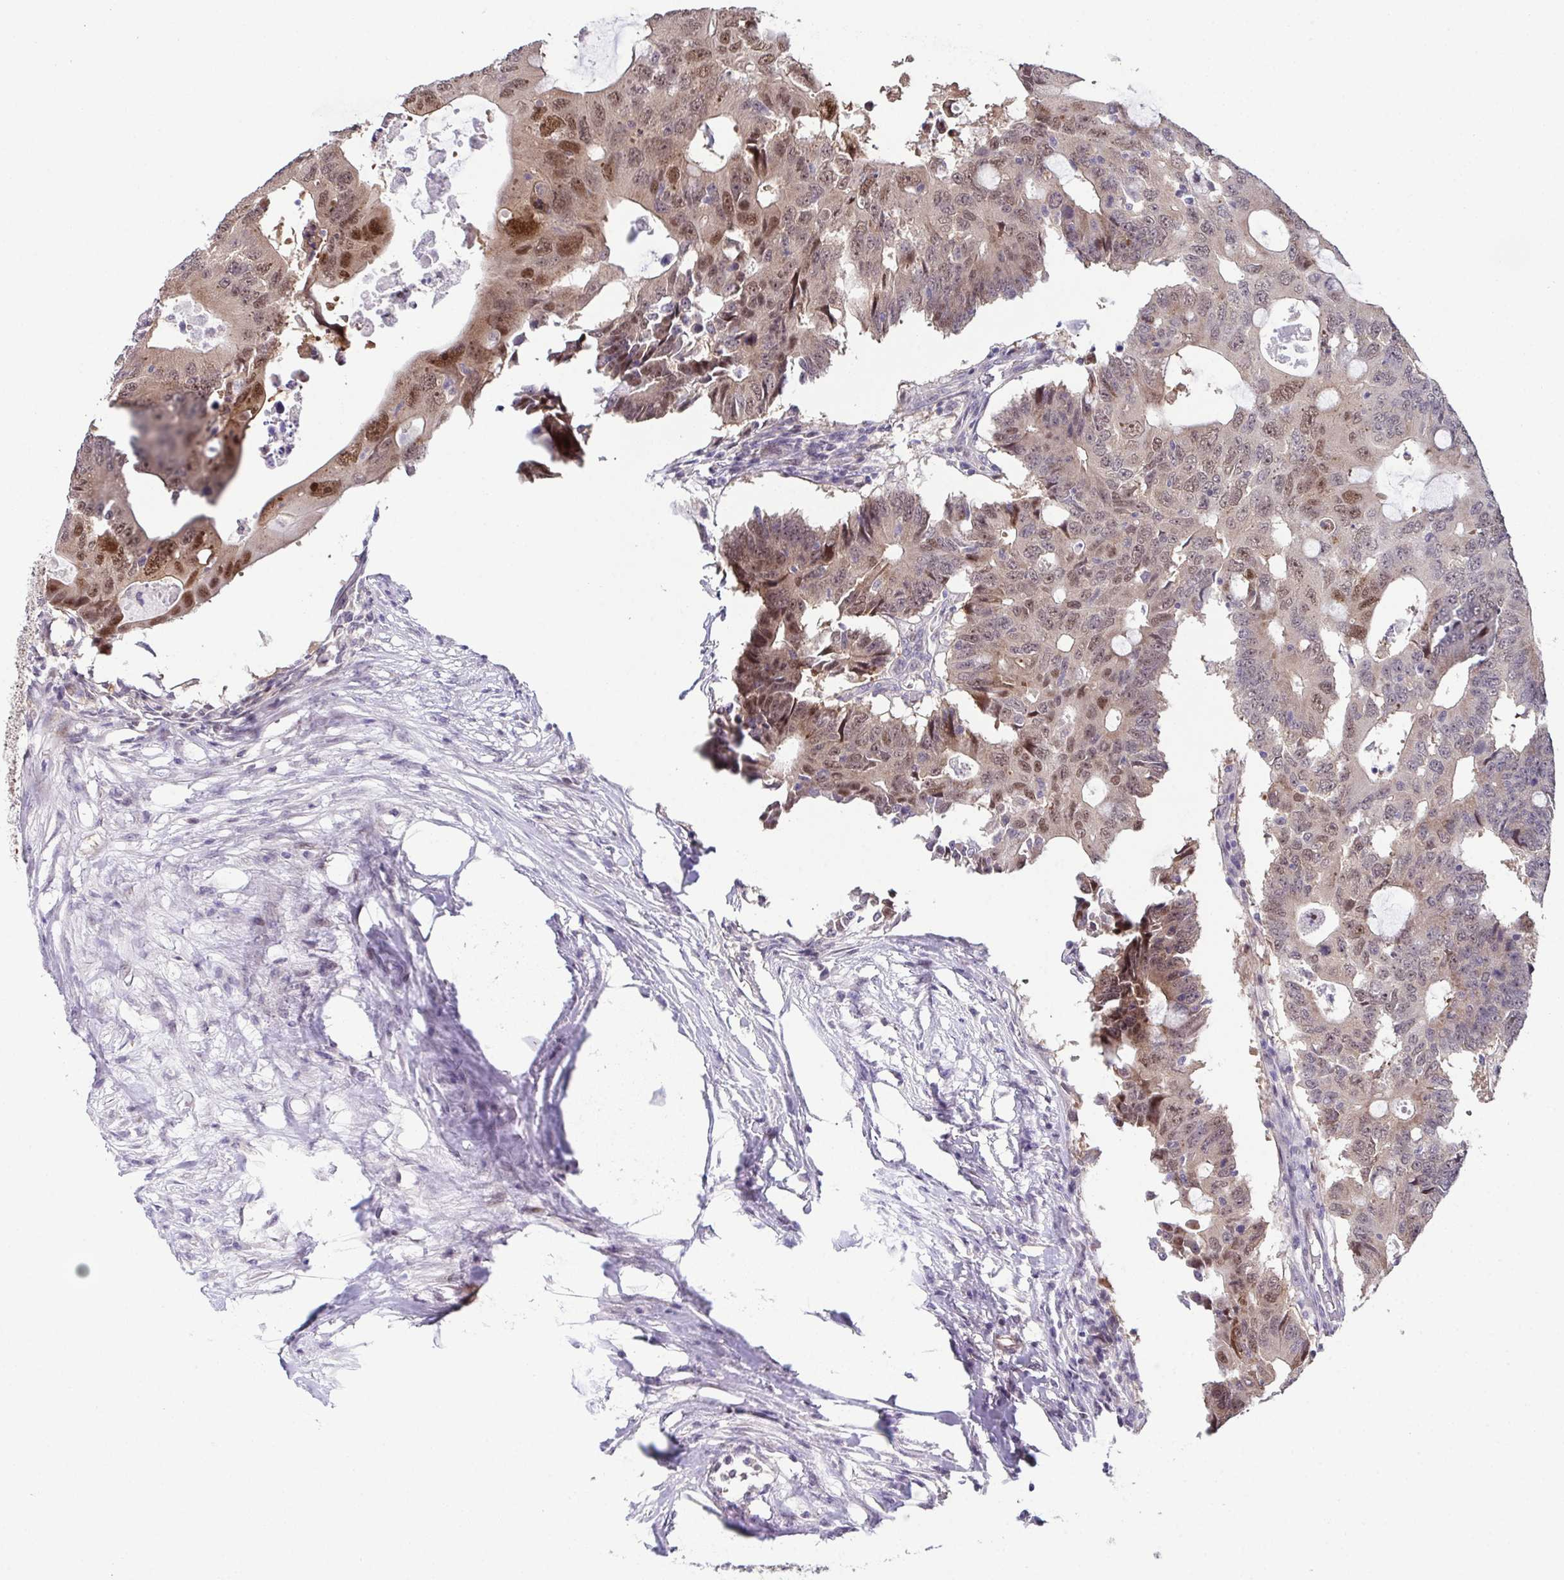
{"staining": {"intensity": "moderate", "quantity": ">75%", "location": "nuclear"}, "tissue": "colorectal cancer", "cell_type": "Tumor cells", "image_type": "cancer", "snomed": [{"axis": "morphology", "description": "Adenocarcinoma, NOS"}, {"axis": "topography", "description": "Colon"}], "caption": "Human colorectal cancer stained with a protein marker displays moderate staining in tumor cells.", "gene": "DNAJB1", "patient": {"sex": "male", "age": 71}}